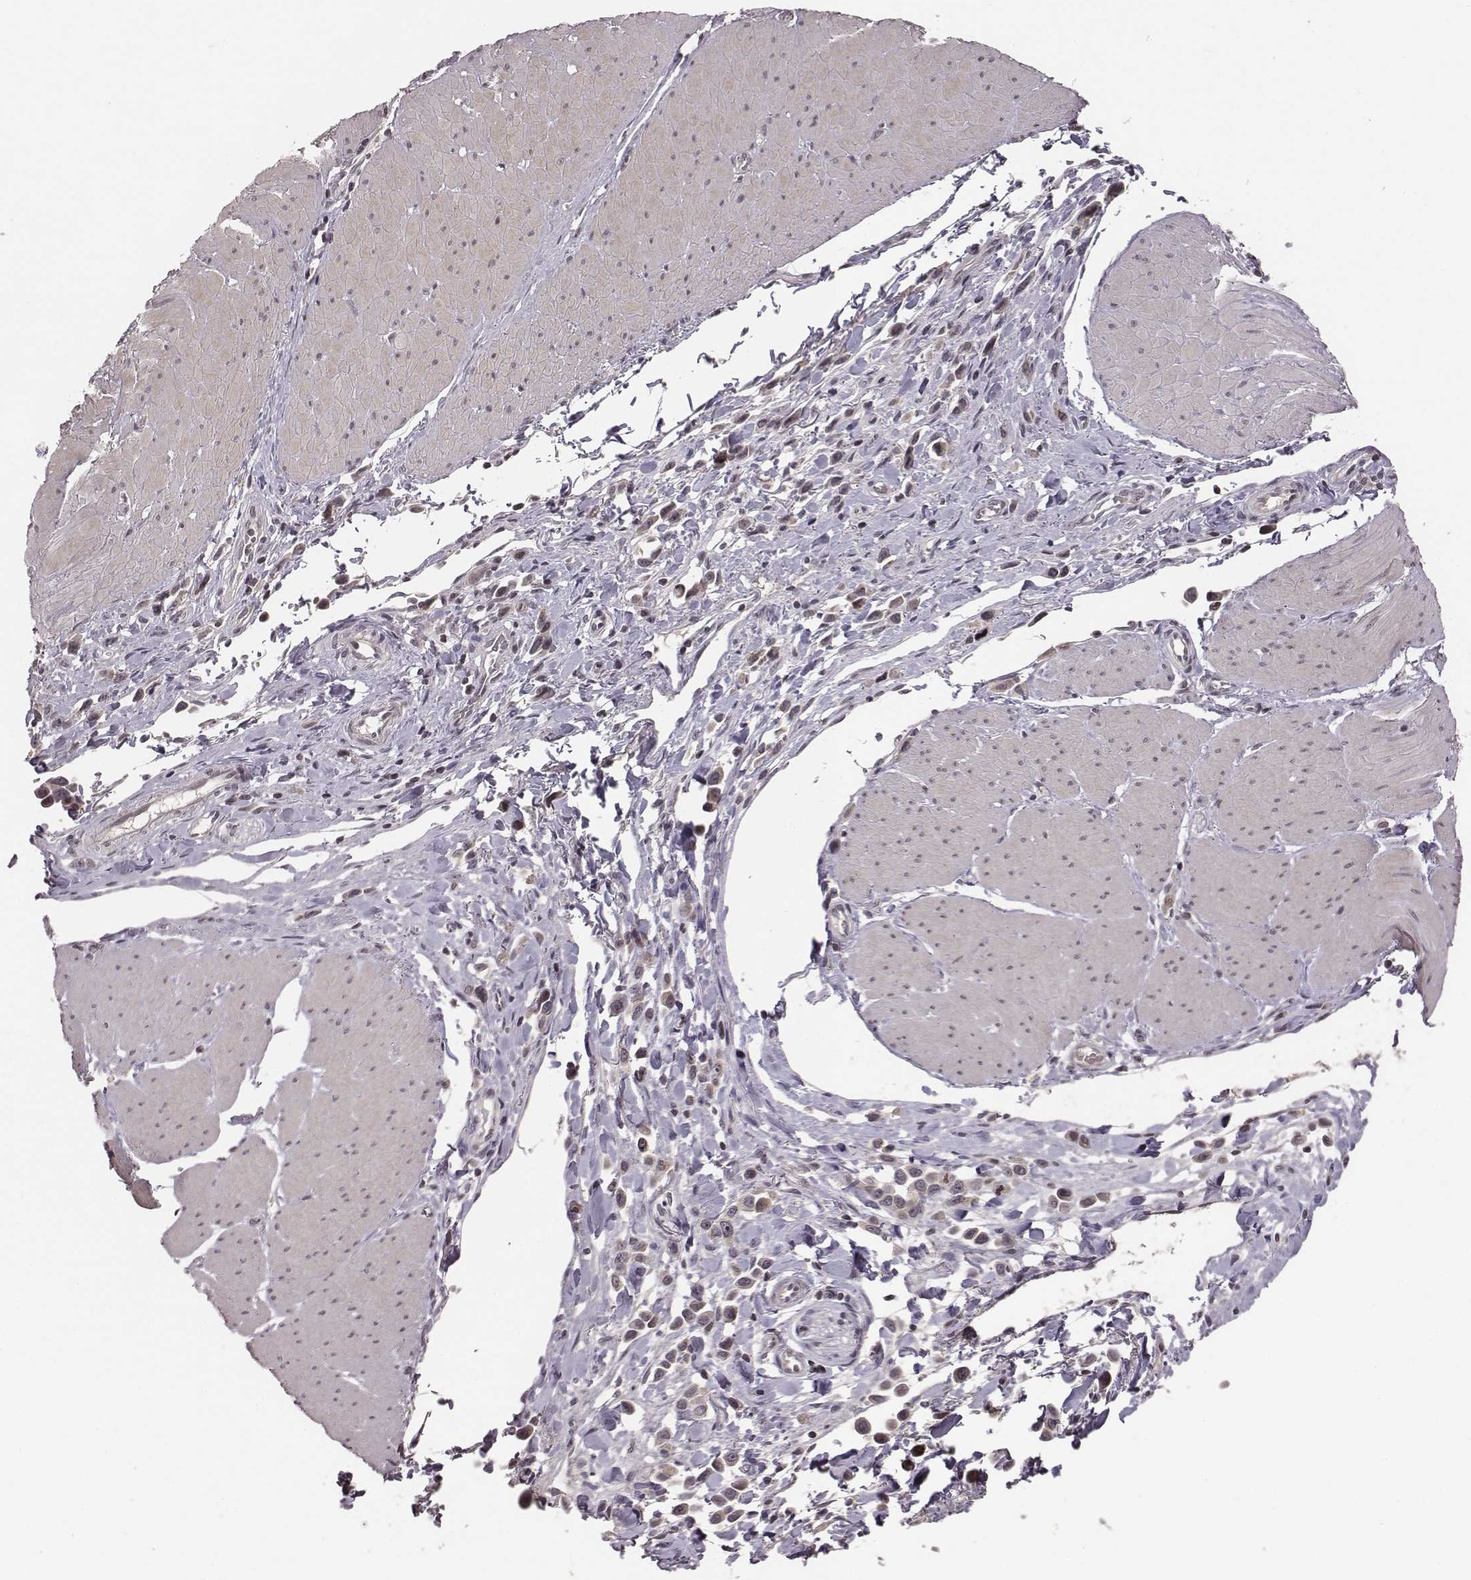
{"staining": {"intensity": "negative", "quantity": "none", "location": "none"}, "tissue": "stomach cancer", "cell_type": "Tumor cells", "image_type": "cancer", "snomed": [{"axis": "morphology", "description": "Adenocarcinoma, NOS"}, {"axis": "topography", "description": "Stomach"}], "caption": "This photomicrograph is of stomach cancer stained with immunohistochemistry to label a protein in brown with the nuclei are counter-stained blue. There is no positivity in tumor cells.", "gene": "GRM4", "patient": {"sex": "male", "age": 47}}